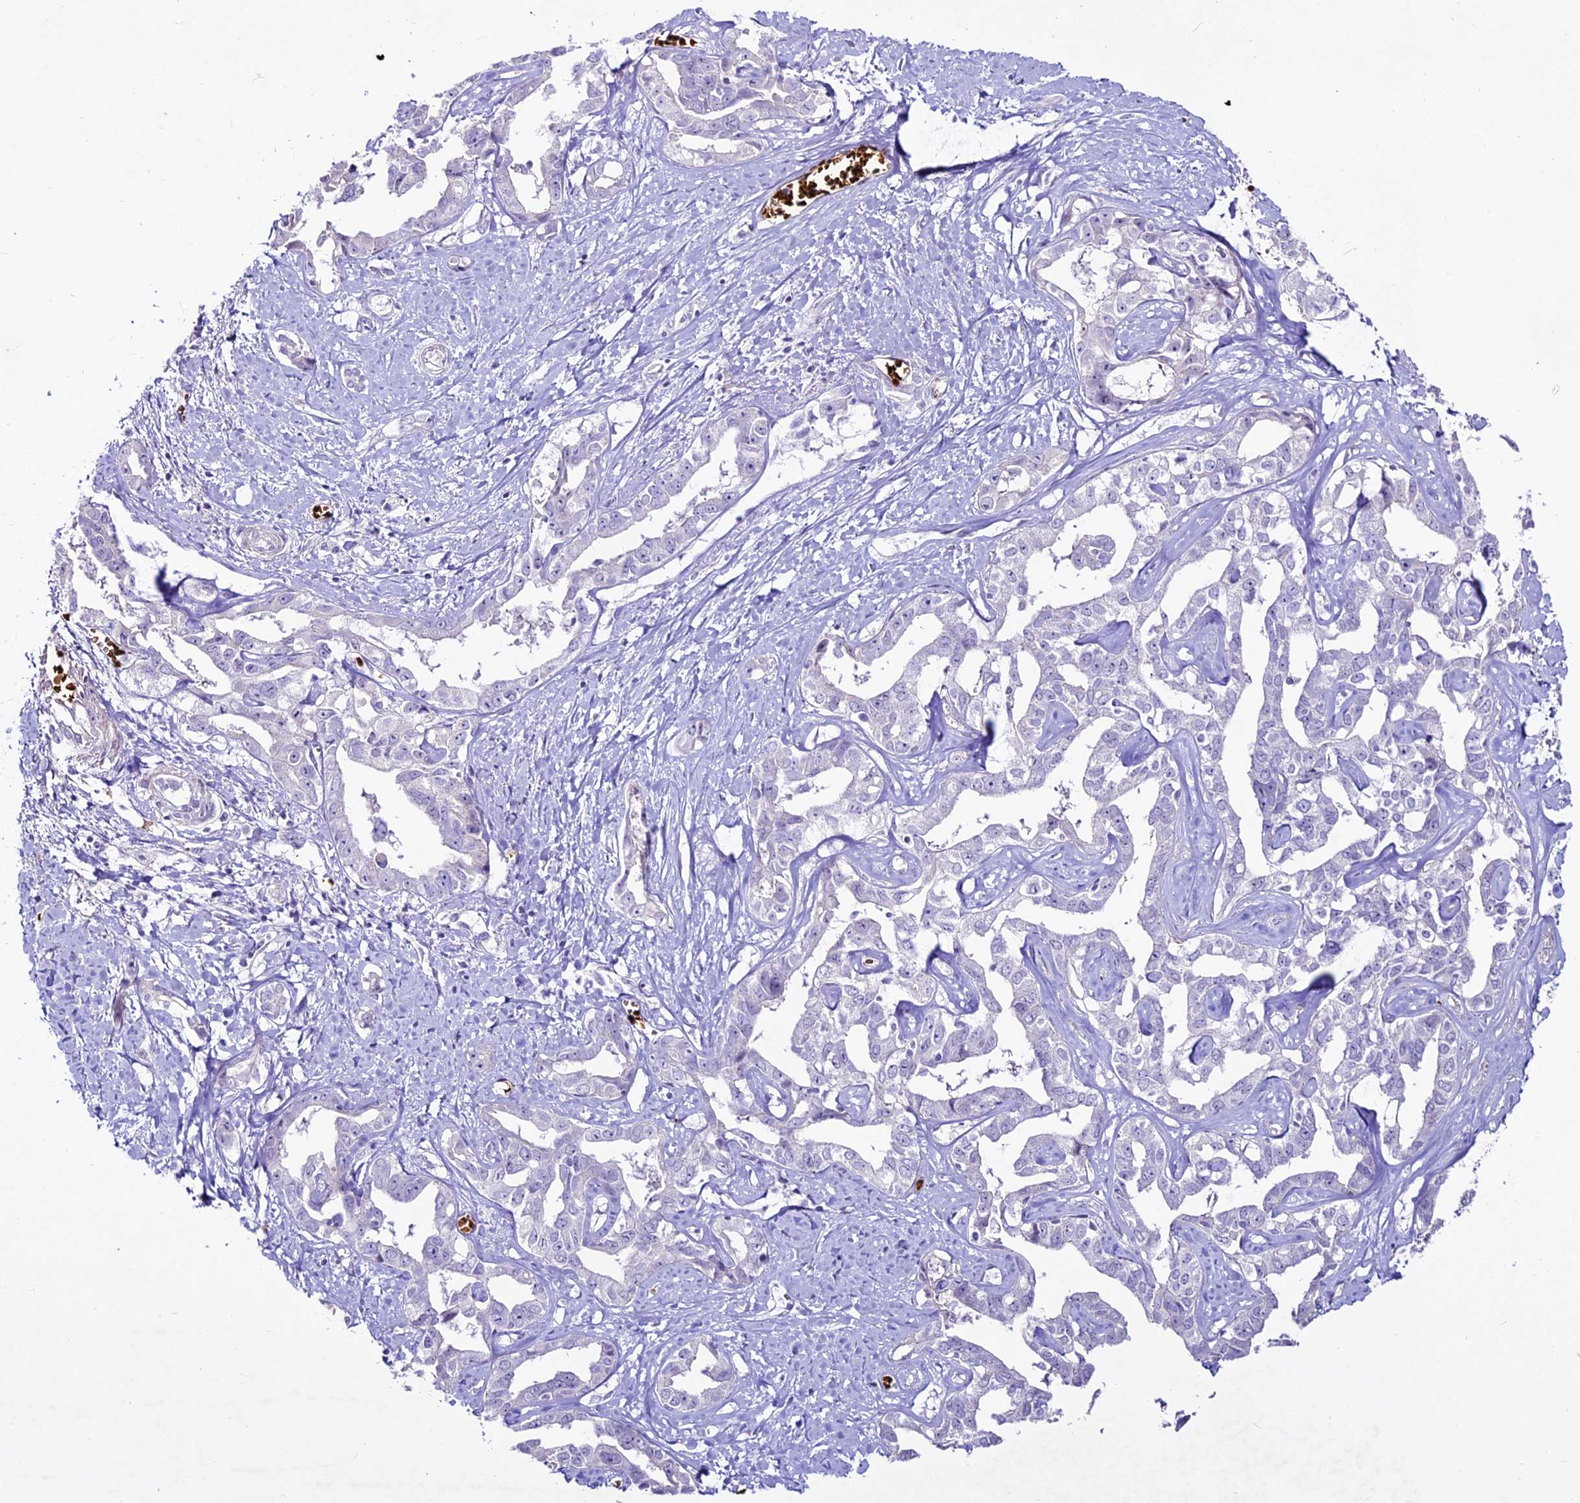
{"staining": {"intensity": "negative", "quantity": "none", "location": "none"}, "tissue": "liver cancer", "cell_type": "Tumor cells", "image_type": "cancer", "snomed": [{"axis": "morphology", "description": "Cholangiocarcinoma"}, {"axis": "topography", "description": "Liver"}], "caption": "This micrograph is of liver cancer stained with immunohistochemistry to label a protein in brown with the nuclei are counter-stained blue. There is no positivity in tumor cells.", "gene": "SUSD3", "patient": {"sex": "male", "age": 59}}